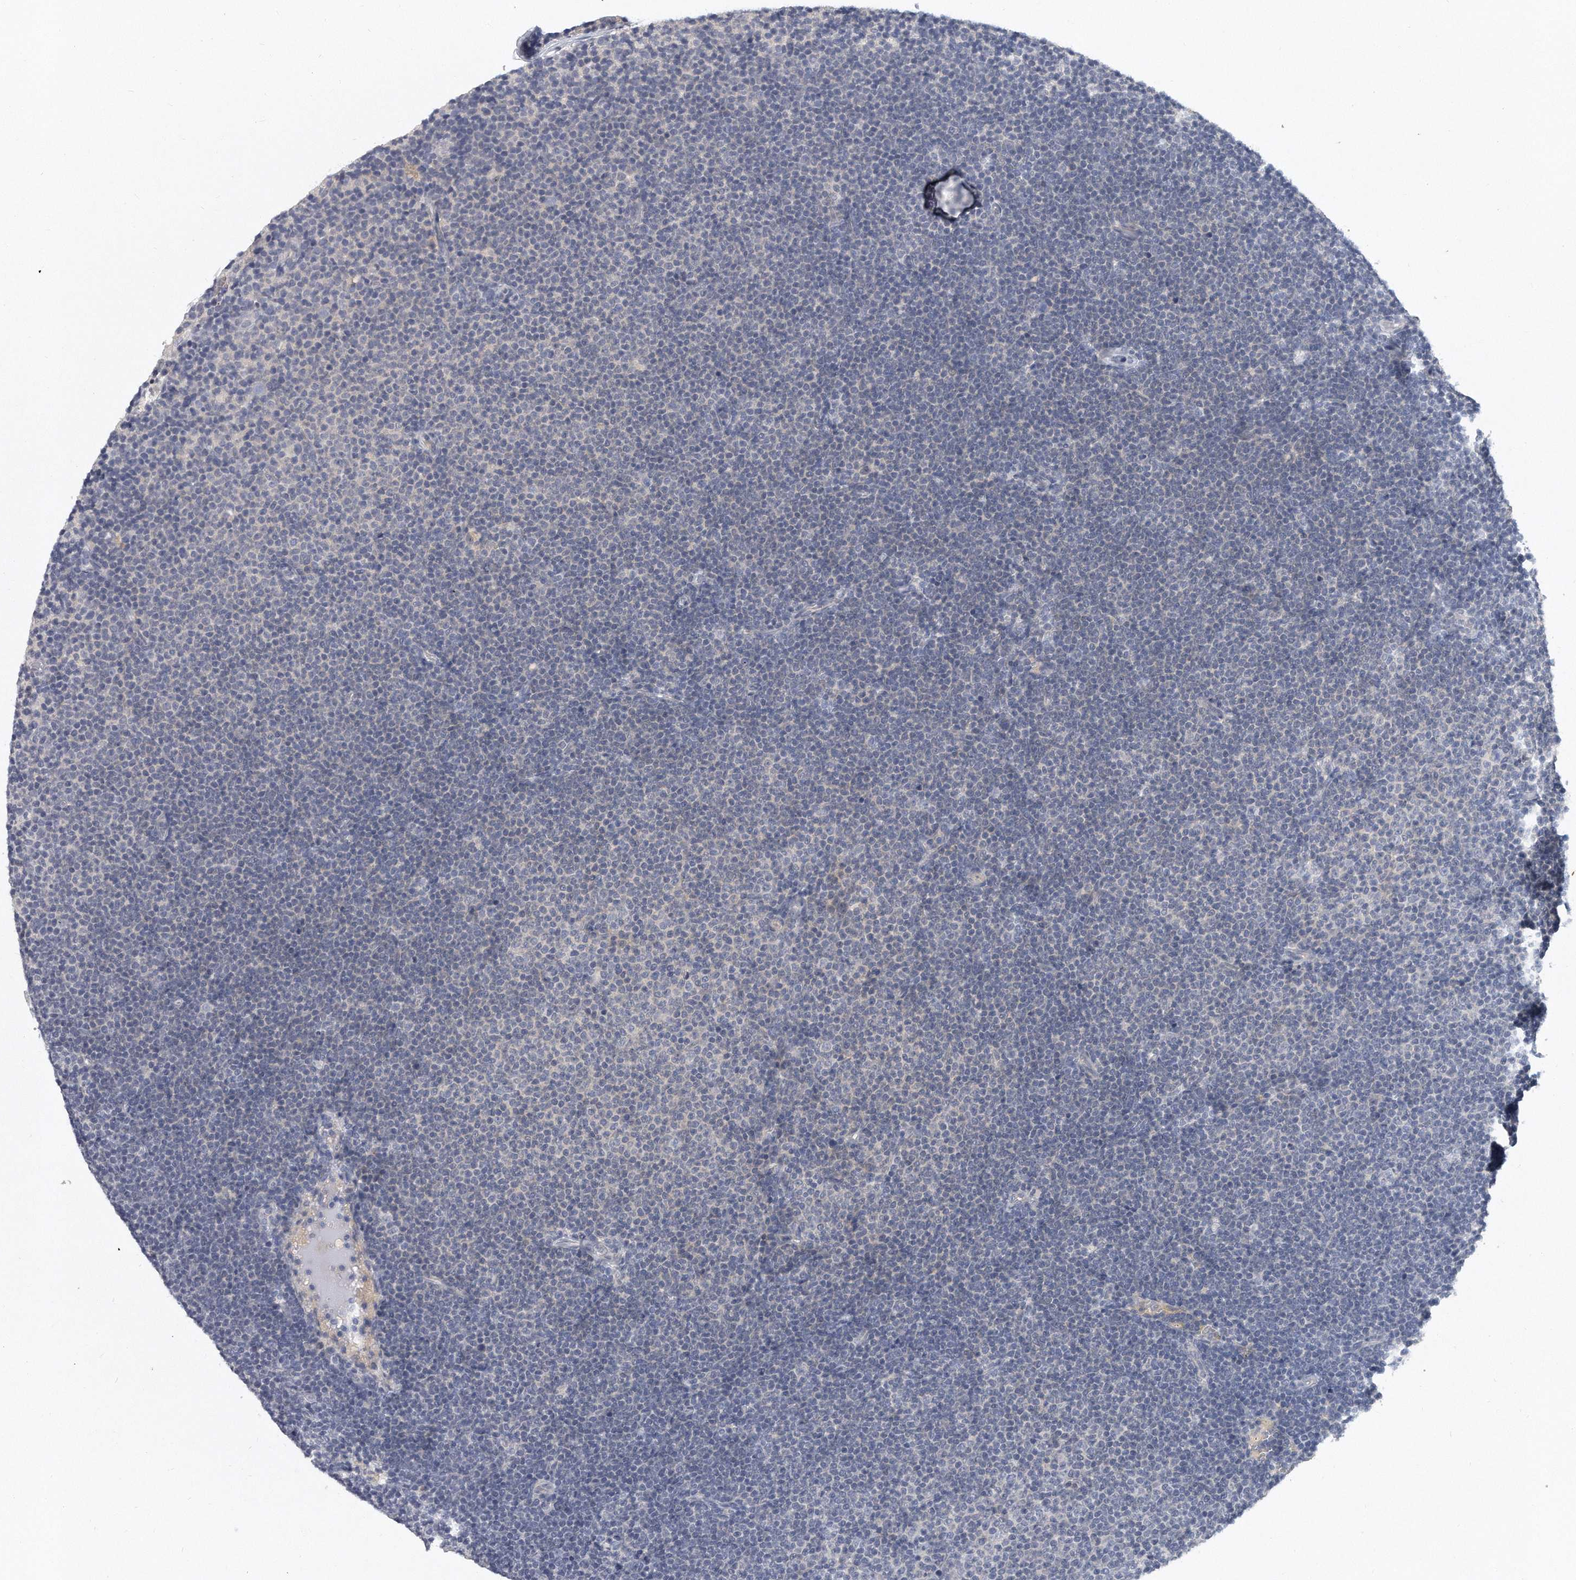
{"staining": {"intensity": "negative", "quantity": "none", "location": "none"}, "tissue": "lymphoma", "cell_type": "Tumor cells", "image_type": "cancer", "snomed": [{"axis": "morphology", "description": "Malignant lymphoma, non-Hodgkin's type, Low grade"}, {"axis": "topography", "description": "Lymph node"}], "caption": "IHC image of neoplastic tissue: human lymphoma stained with DAB demonstrates no significant protein positivity in tumor cells.", "gene": "KLHL7", "patient": {"sex": "female", "age": 53}}